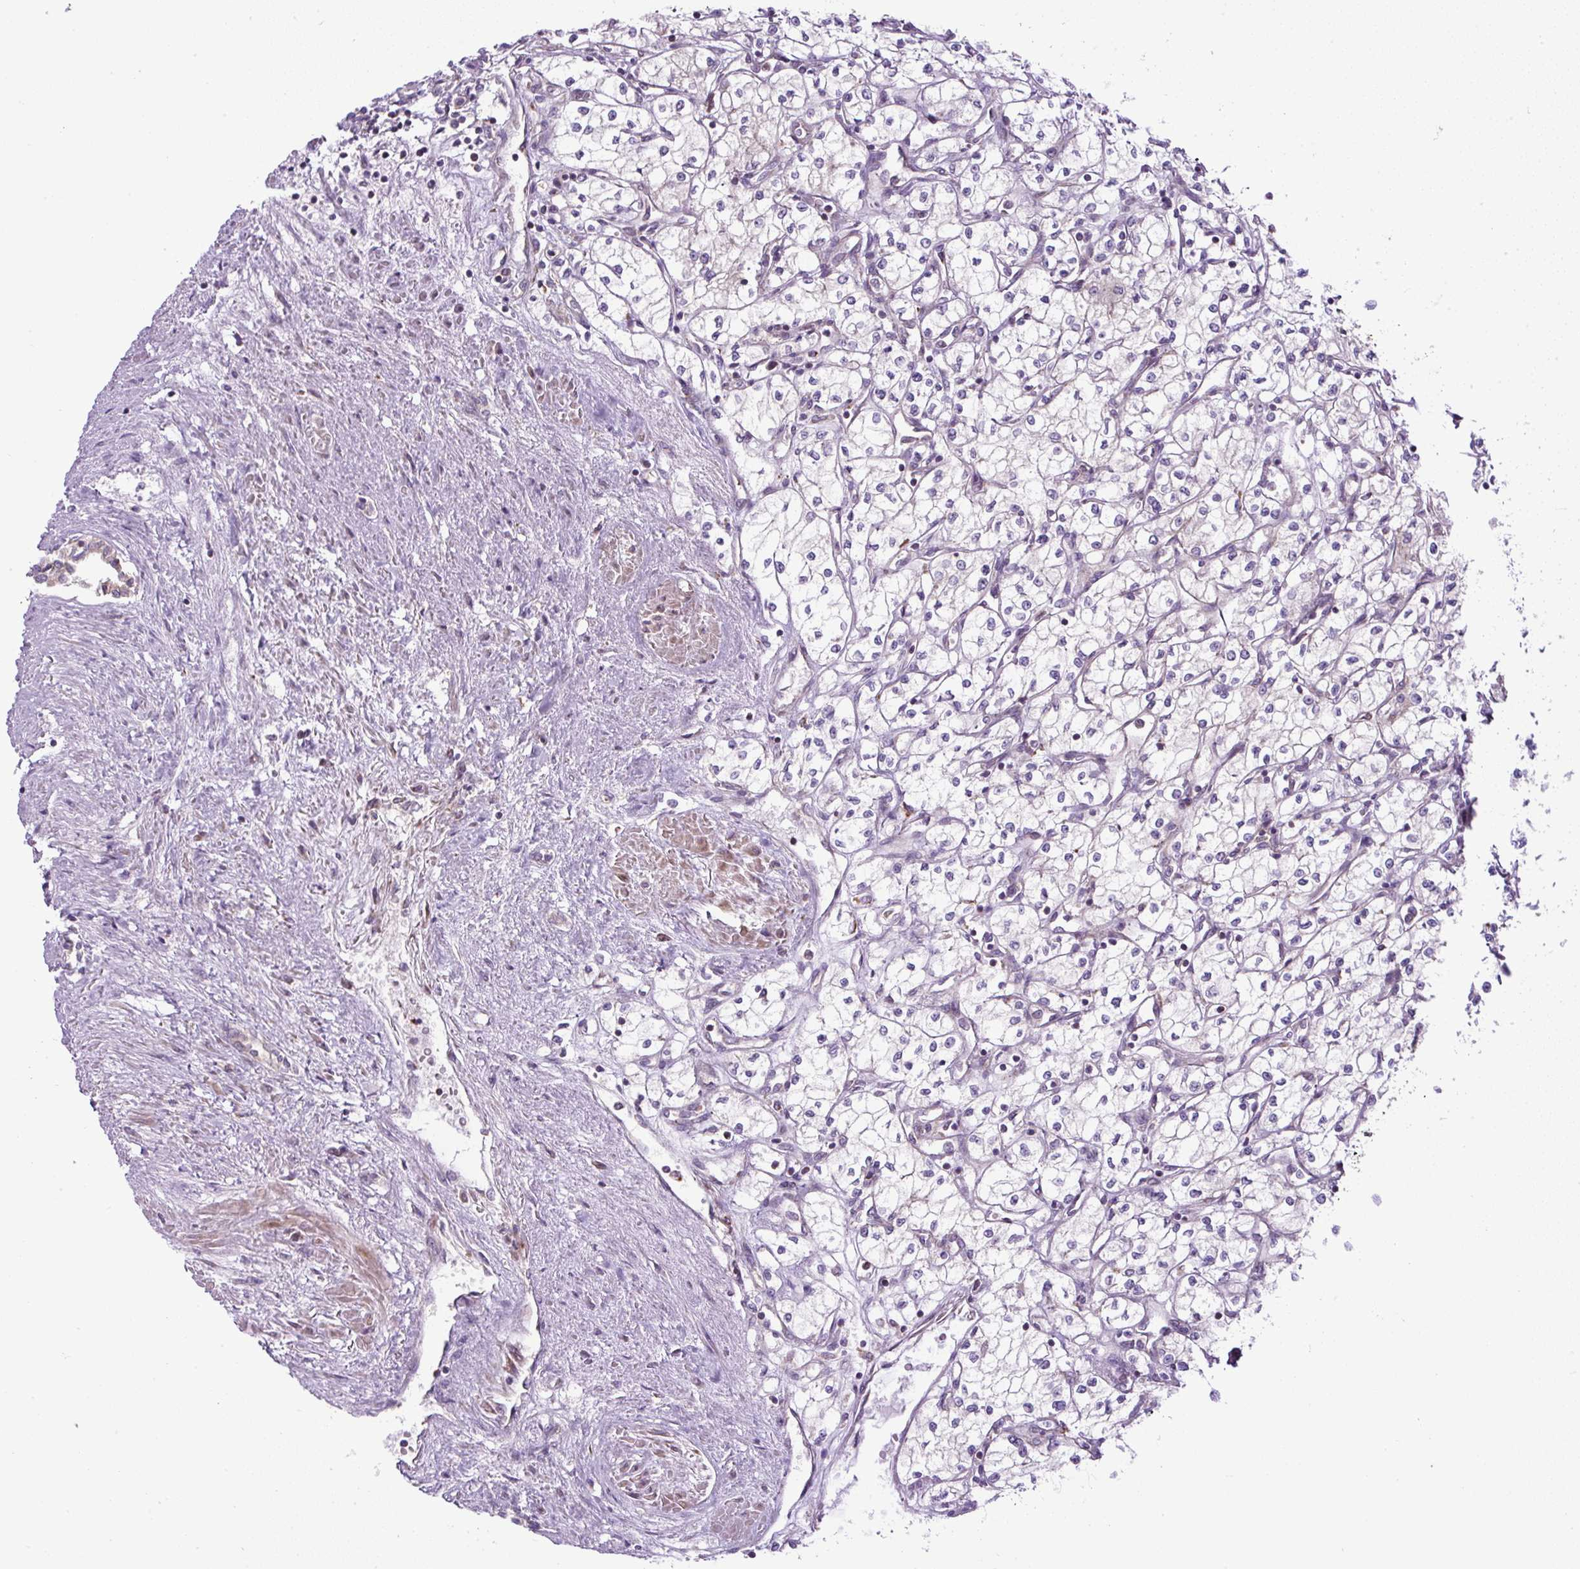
{"staining": {"intensity": "negative", "quantity": "none", "location": "none"}, "tissue": "renal cancer", "cell_type": "Tumor cells", "image_type": "cancer", "snomed": [{"axis": "morphology", "description": "Adenocarcinoma, NOS"}, {"axis": "topography", "description": "Kidney"}], "caption": "A micrograph of adenocarcinoma (renal) stained for a protein reveals no brown staining in tumor cells.", "gene": "ZNF547", "patient": {"sex": "male", "age": 59}}